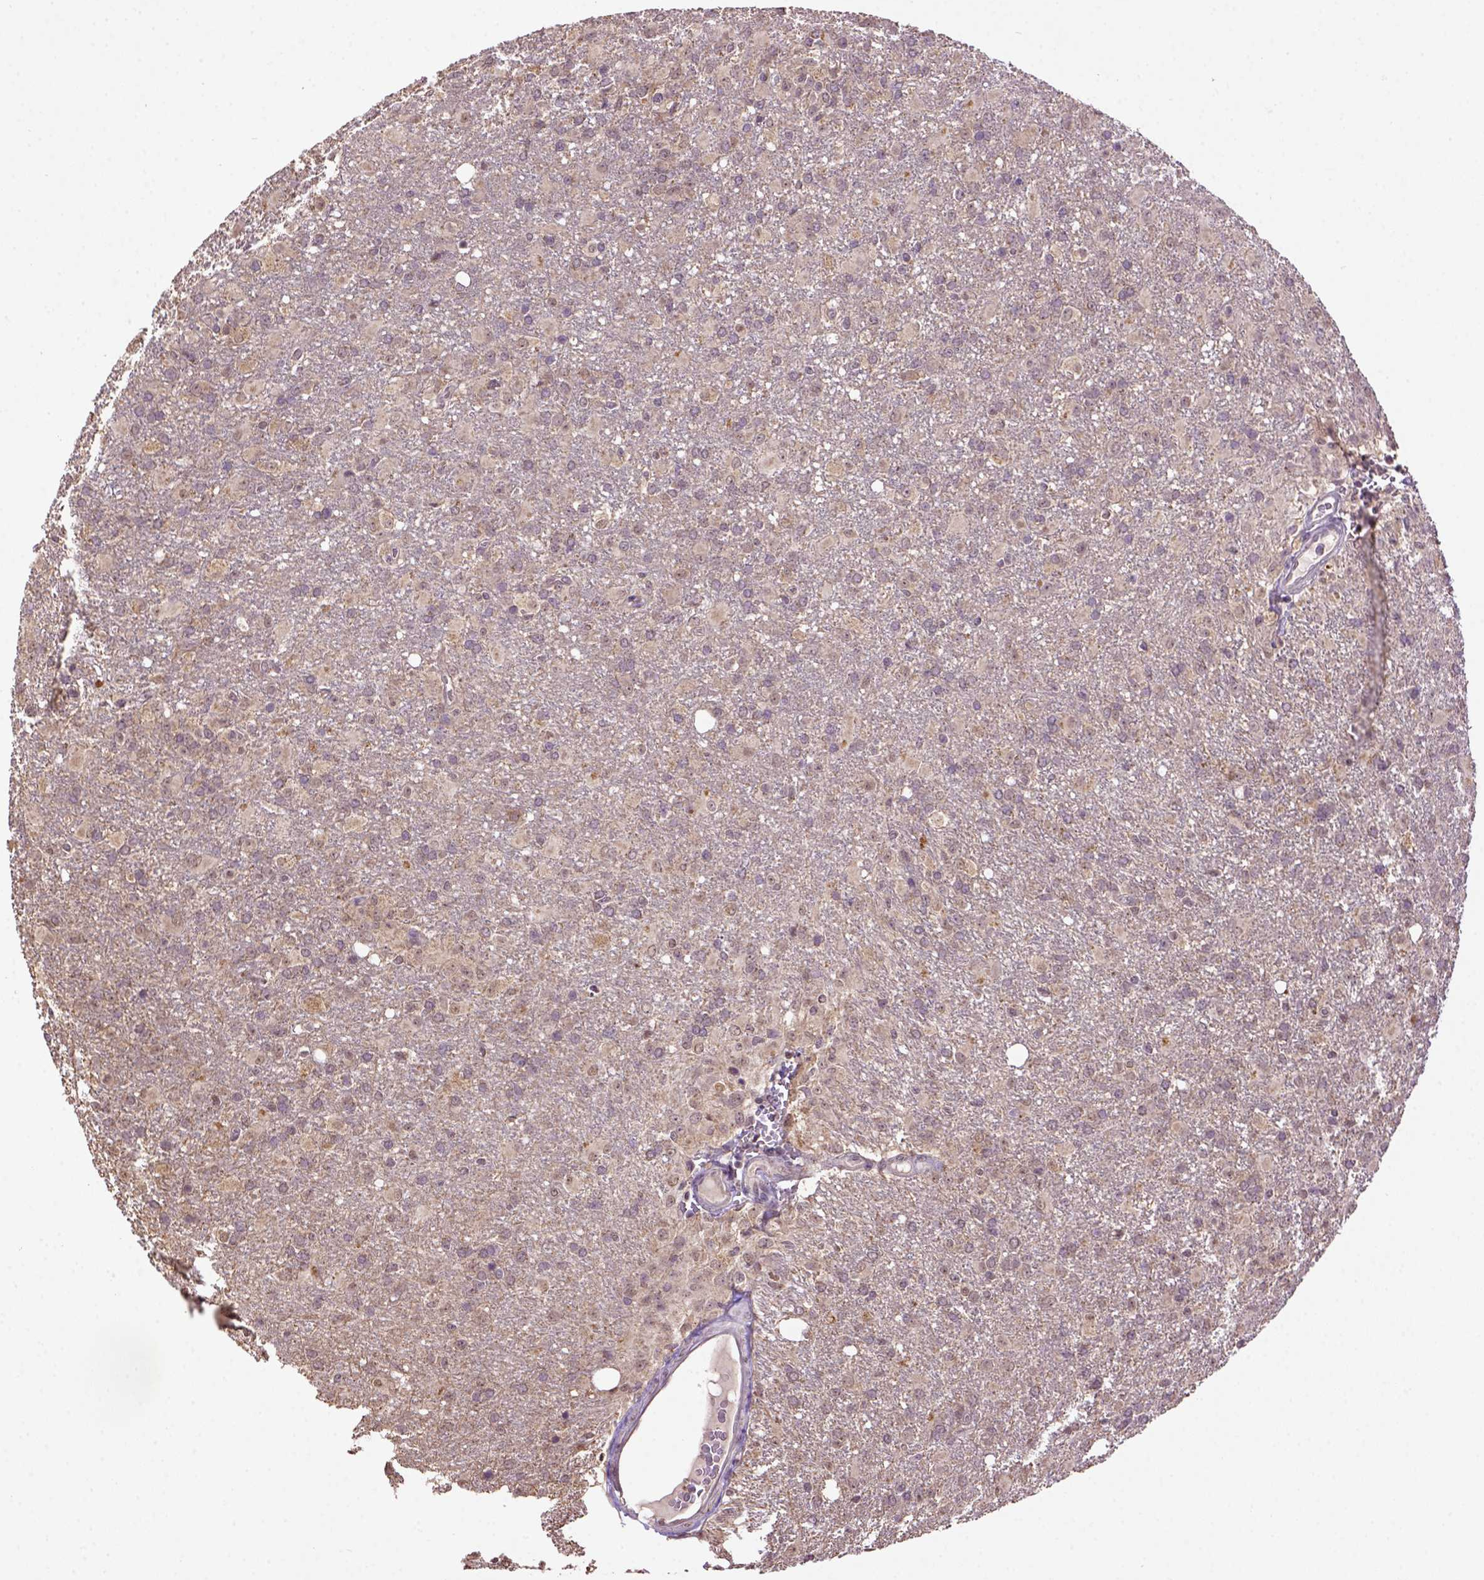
{"staining": {"intensity": "negative", "quantity": "none", "location": "none"}, "tissue": "glioma", "cell_type": "Tumor cells", "image_type": "cancer", "snomed": [{"axis": "morphology", "description": "Glioma, malignant, High grade"}, {"axis": "topography", "description": "Brain"}], "caption": "An immunohistochemistry (IHC) image of glioma is shown. There is no staining in tumor cells of glioma.", "gene": "WDR17", "patient": {"sex": "male", "age": 68}}